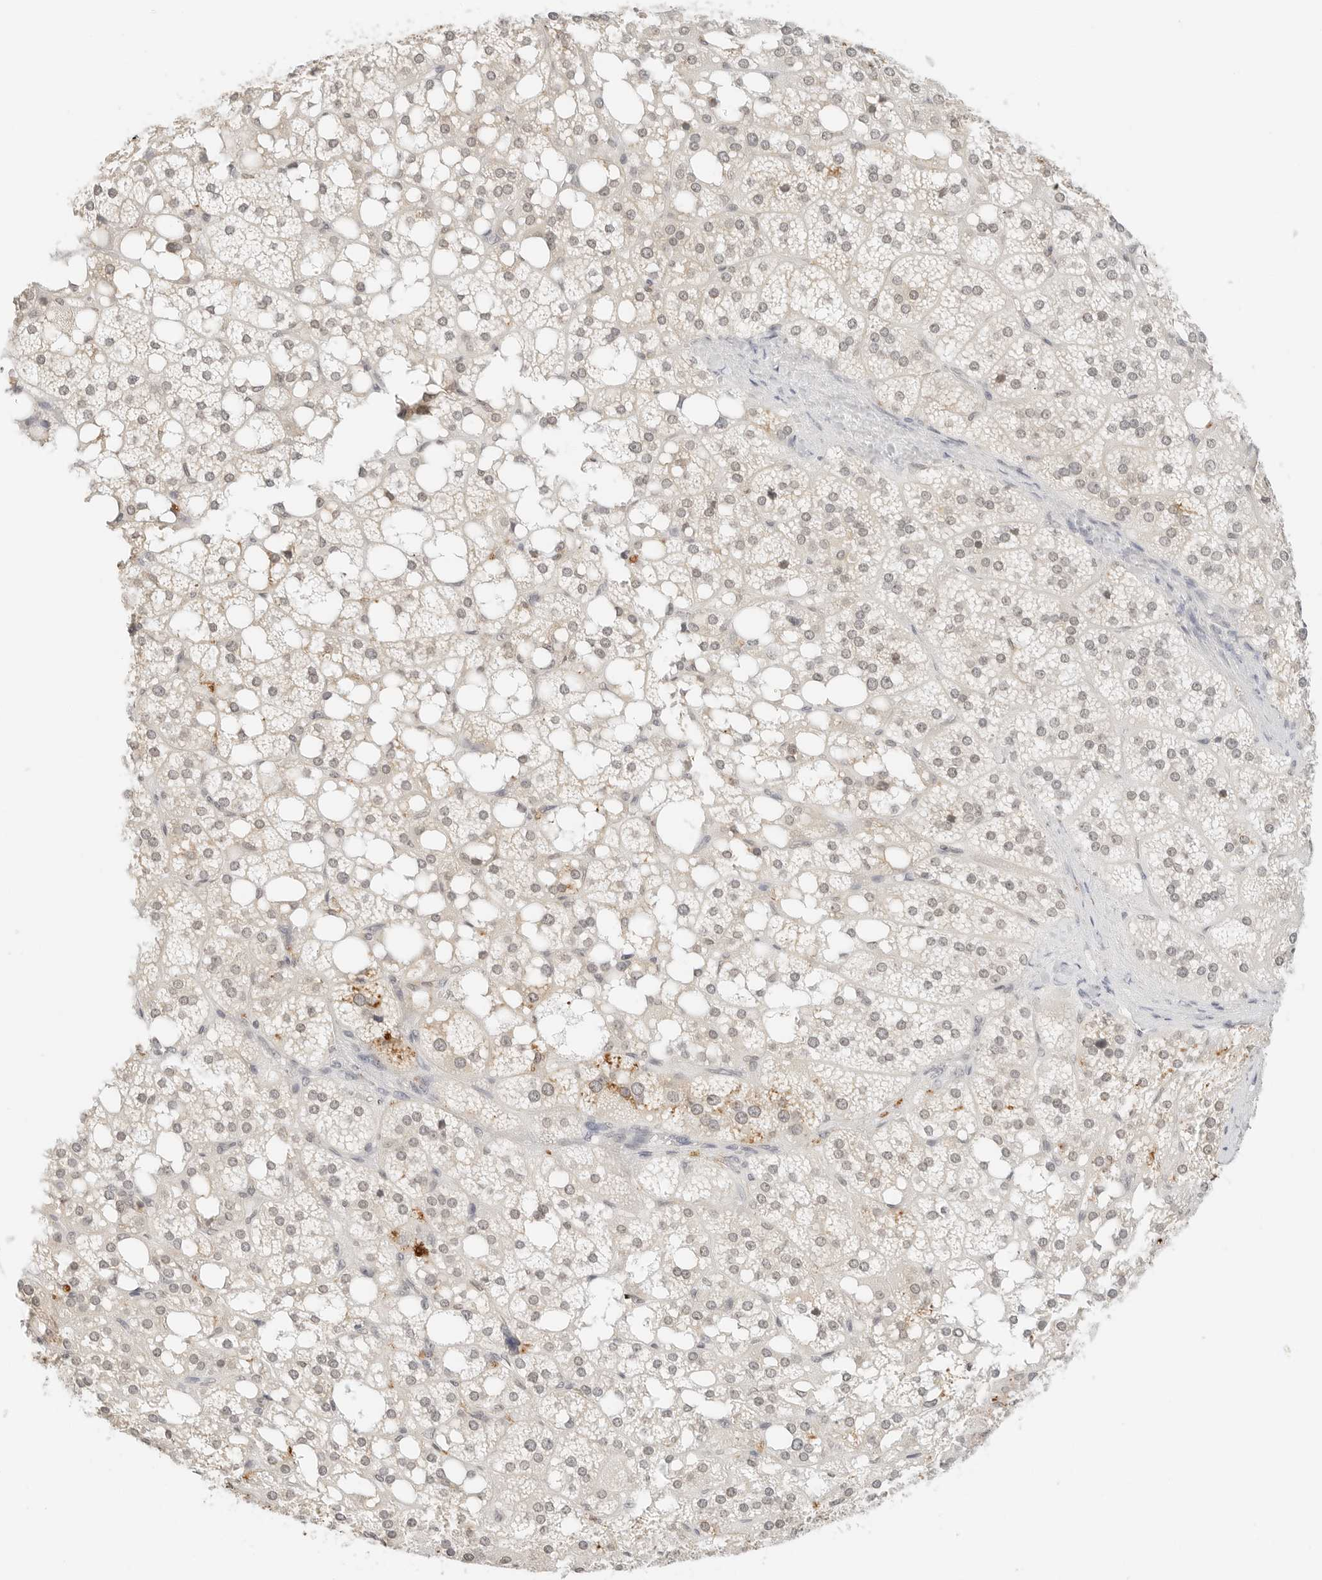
{"staining": {"intensity": "strong", "quantity": "<25%", "location": "cytoplasmic/membranous"}, "tissue": "adrenal gland", "cell_type": "Glandular cells", "image_type": "normal", "snomed": [{"axis": "morphology", "description": "Normal tissue, NOS"}, {"axis": "topography", "description": "Adrenal gland"}], "caption": "High-power microscopy captured an IHC micrograph of unremarkable adrenal gland, revealing strong cytoplasmic/membranous expression in approximately <25% of glandular cells. The staining was performed using DAB (3,3'-diaminobenzidine), with brown indicating positive protein expression. Nuclei are stained blue with hematoxylin.", "gene": "NEO1", "patient": {"sex": "female", "age": 59}}